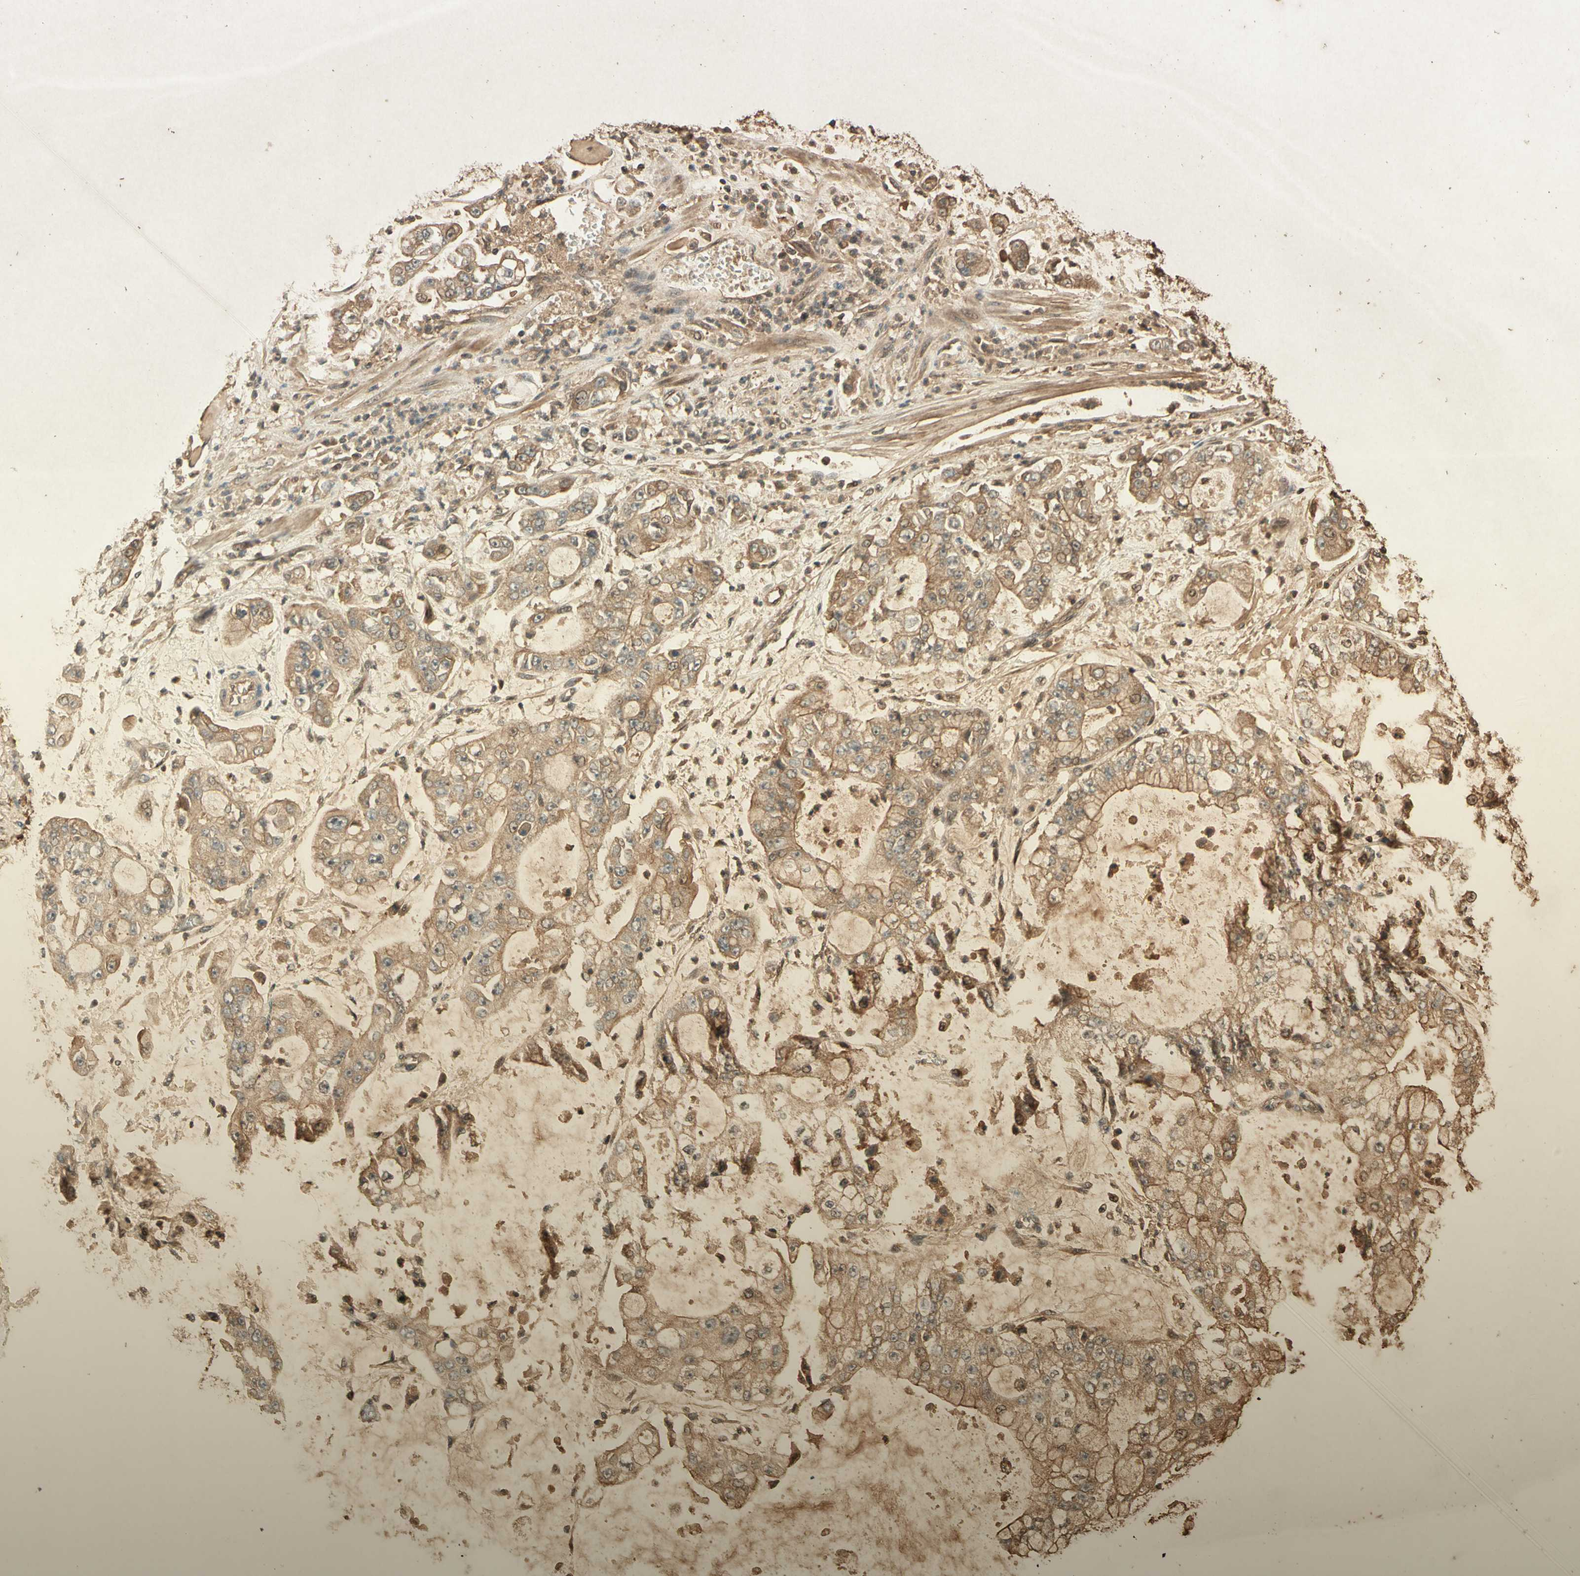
{"staining": {"intensity": "moderate", "quantity": ">75%", "location": "cytoplasmic/membranous"}, "tissue": "stomach cancer", "cell_type": "Tumor cells", "image_type": "cancer", "snomed": [{"axis": "morphology", "description": "Adenocarcinoma, NOS"}, {"axis": "topography", "description": "Stomach"}], "caption": "Moderate cytoplasmic/membranous positivity is present in approximately >75% of tumor cells in stomach cancer (adenocarcinoma). Using DAB (3,3'-diaminobenzidine) (brown) and hematoxylin (blue) stains, captured at high magnification using brightfield microscopy.", "gene": "SMAD9", "patient": {"sex": "male", "age": 76}}